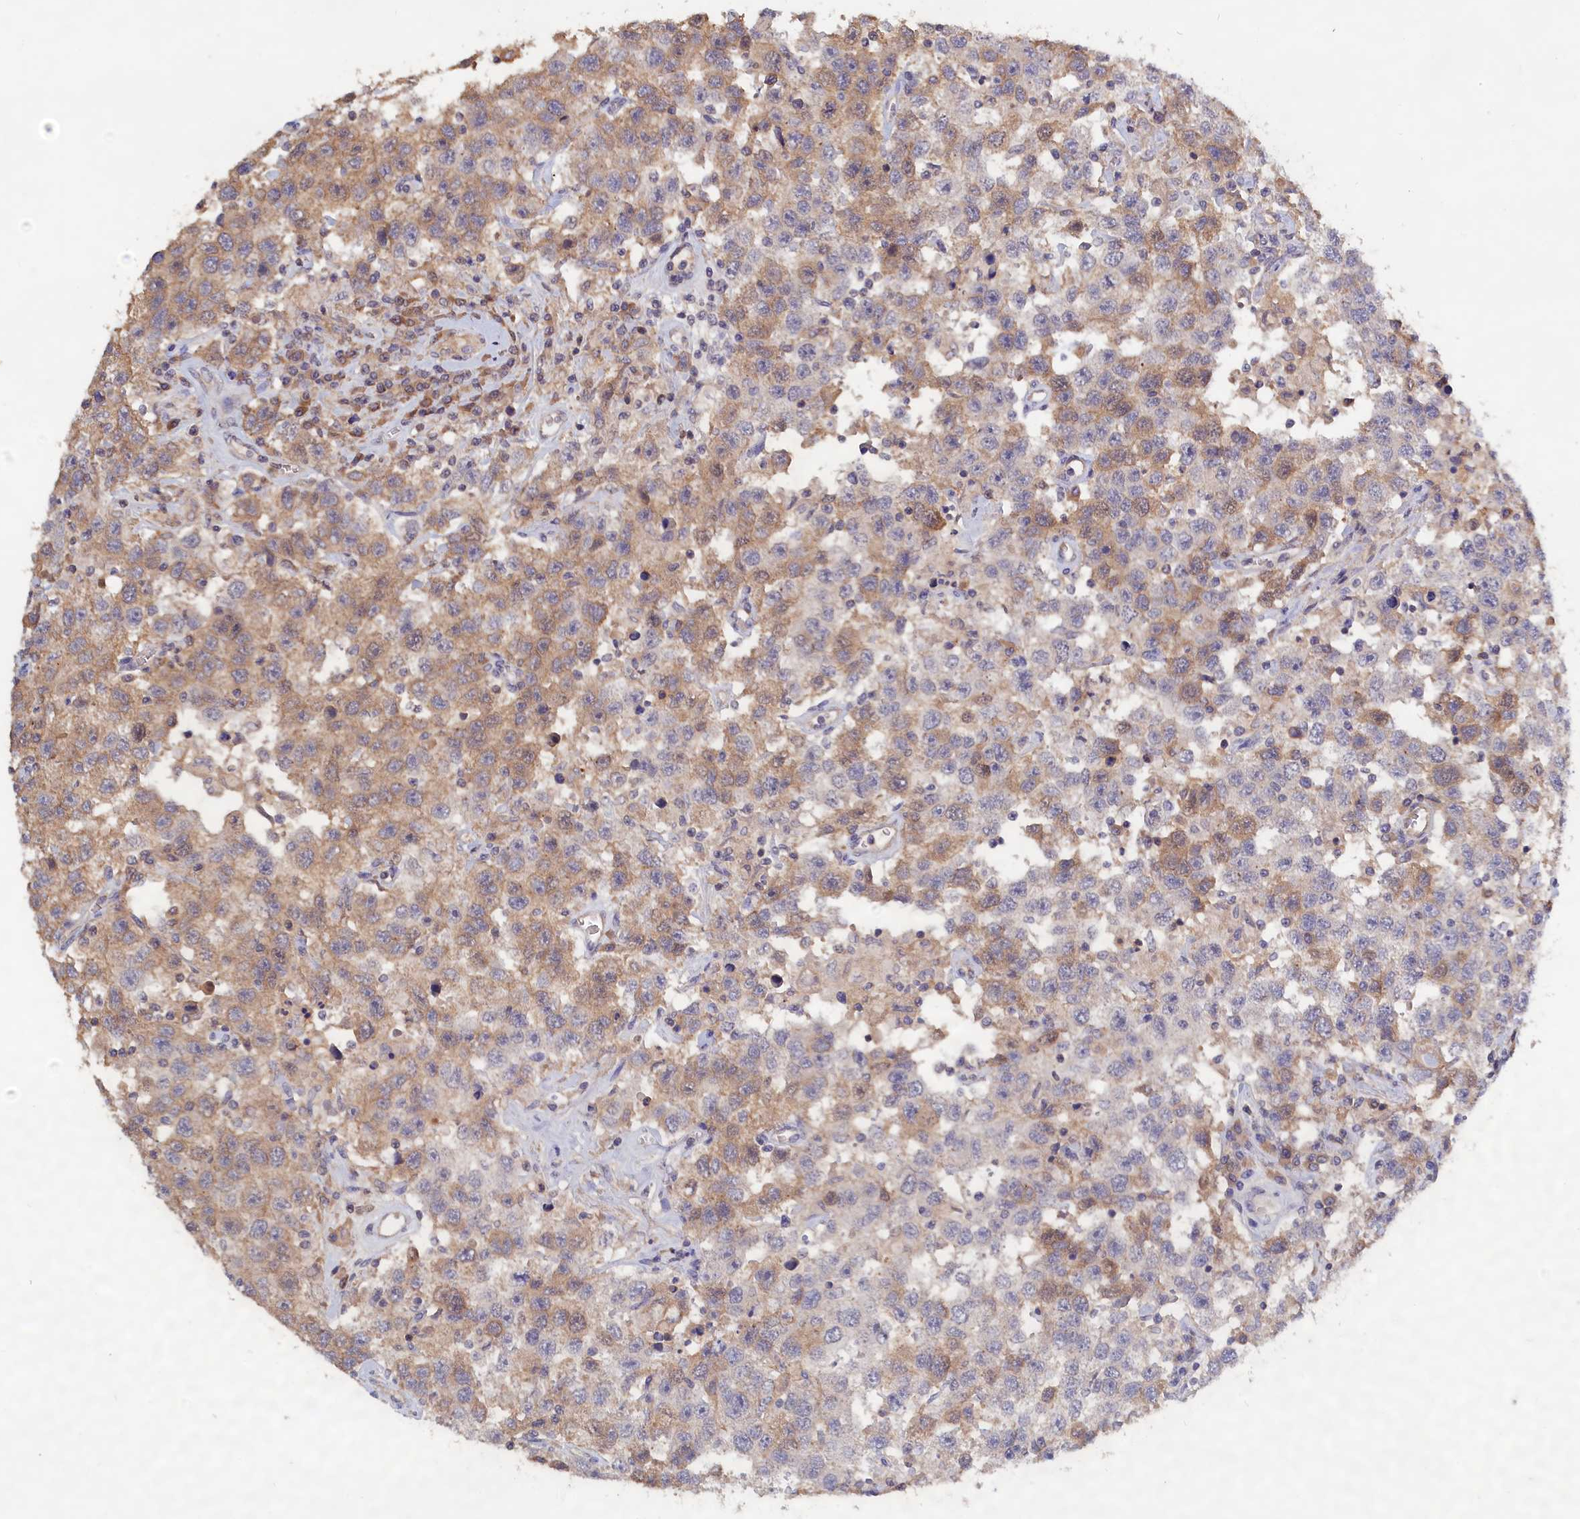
{"staining": {"intensity": "moderate", "quantity": "<25%", "location": "cytoplasmic/membranous"}, "tissue": "testis cancer", "cell_type": "Tumor cells", "image_type": "cancer", "snomed": [{"axis": "morphology", "description": "Seminoma, NOS"}, {"axis": "topography", "description": "Testis"}], "caption": "Human testis seminoma stained with a brown dye exhibits moderate cytoplasmic/membranous positive staining in about <25% of tumor cells.", "gene": "CELF5", "patient": {"sex": "male", "age": 41}}